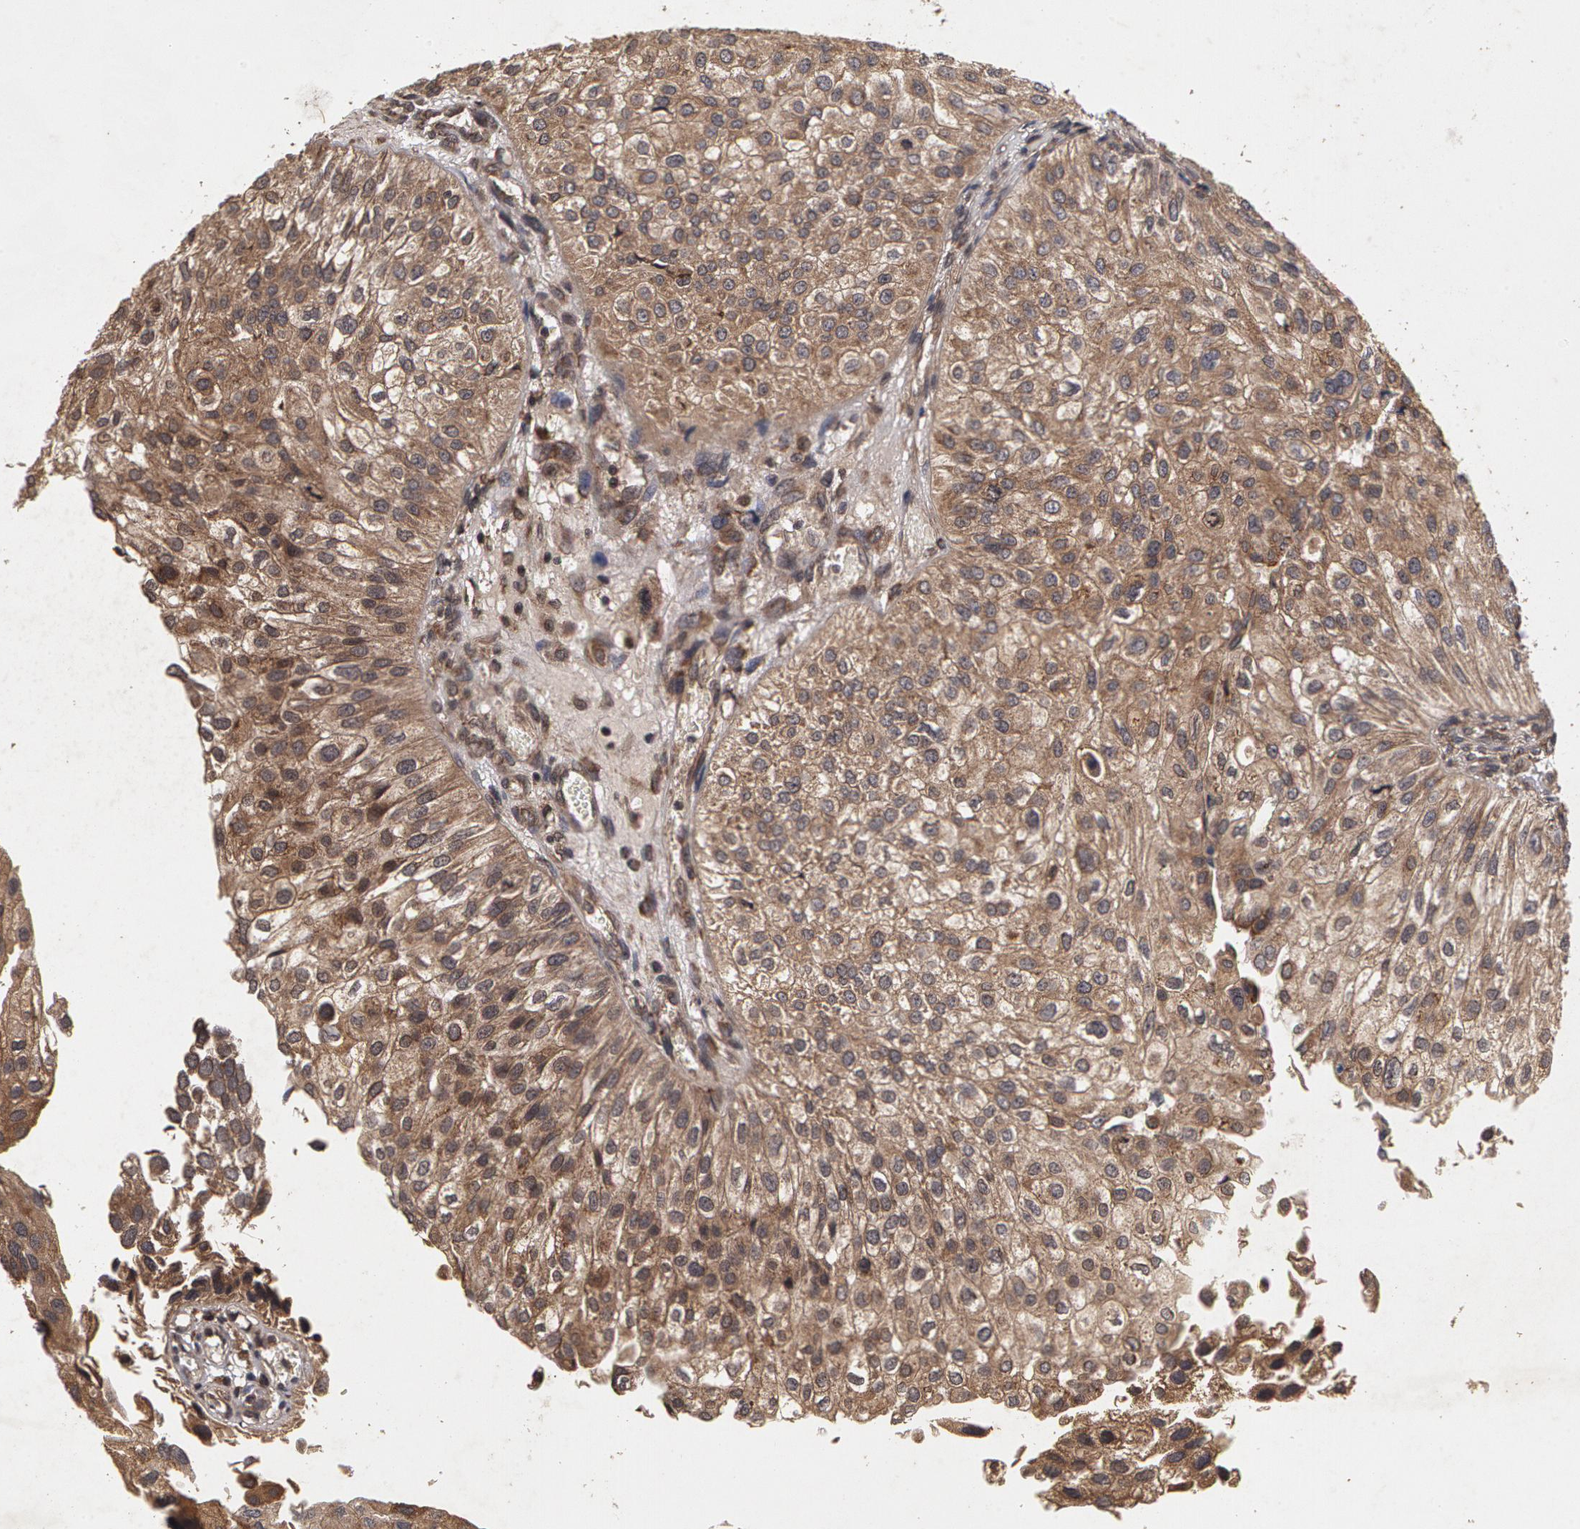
{"staining": {"intensity": "weak", "quantity": ">75%", "location": "cytoplasmic/membranous"}, "tissue": "urothelial cancer", "cell_type": "Tumor cells", "image_type": "cancer", "snomed": [{"axis": "morphology", "description": "Urothelial carcinoma, Low grade"}, {"axis": "topography", "description": "Urinary bladder"}], "caption": "The micrograph reveals staining of urothelial carcinoma (low-grade), revealing weak cytoplasmic/membranous protein expression (brown color) within tumor cells.", "gene": "CALR", "patient": {"sex": "female", "age": 89}}